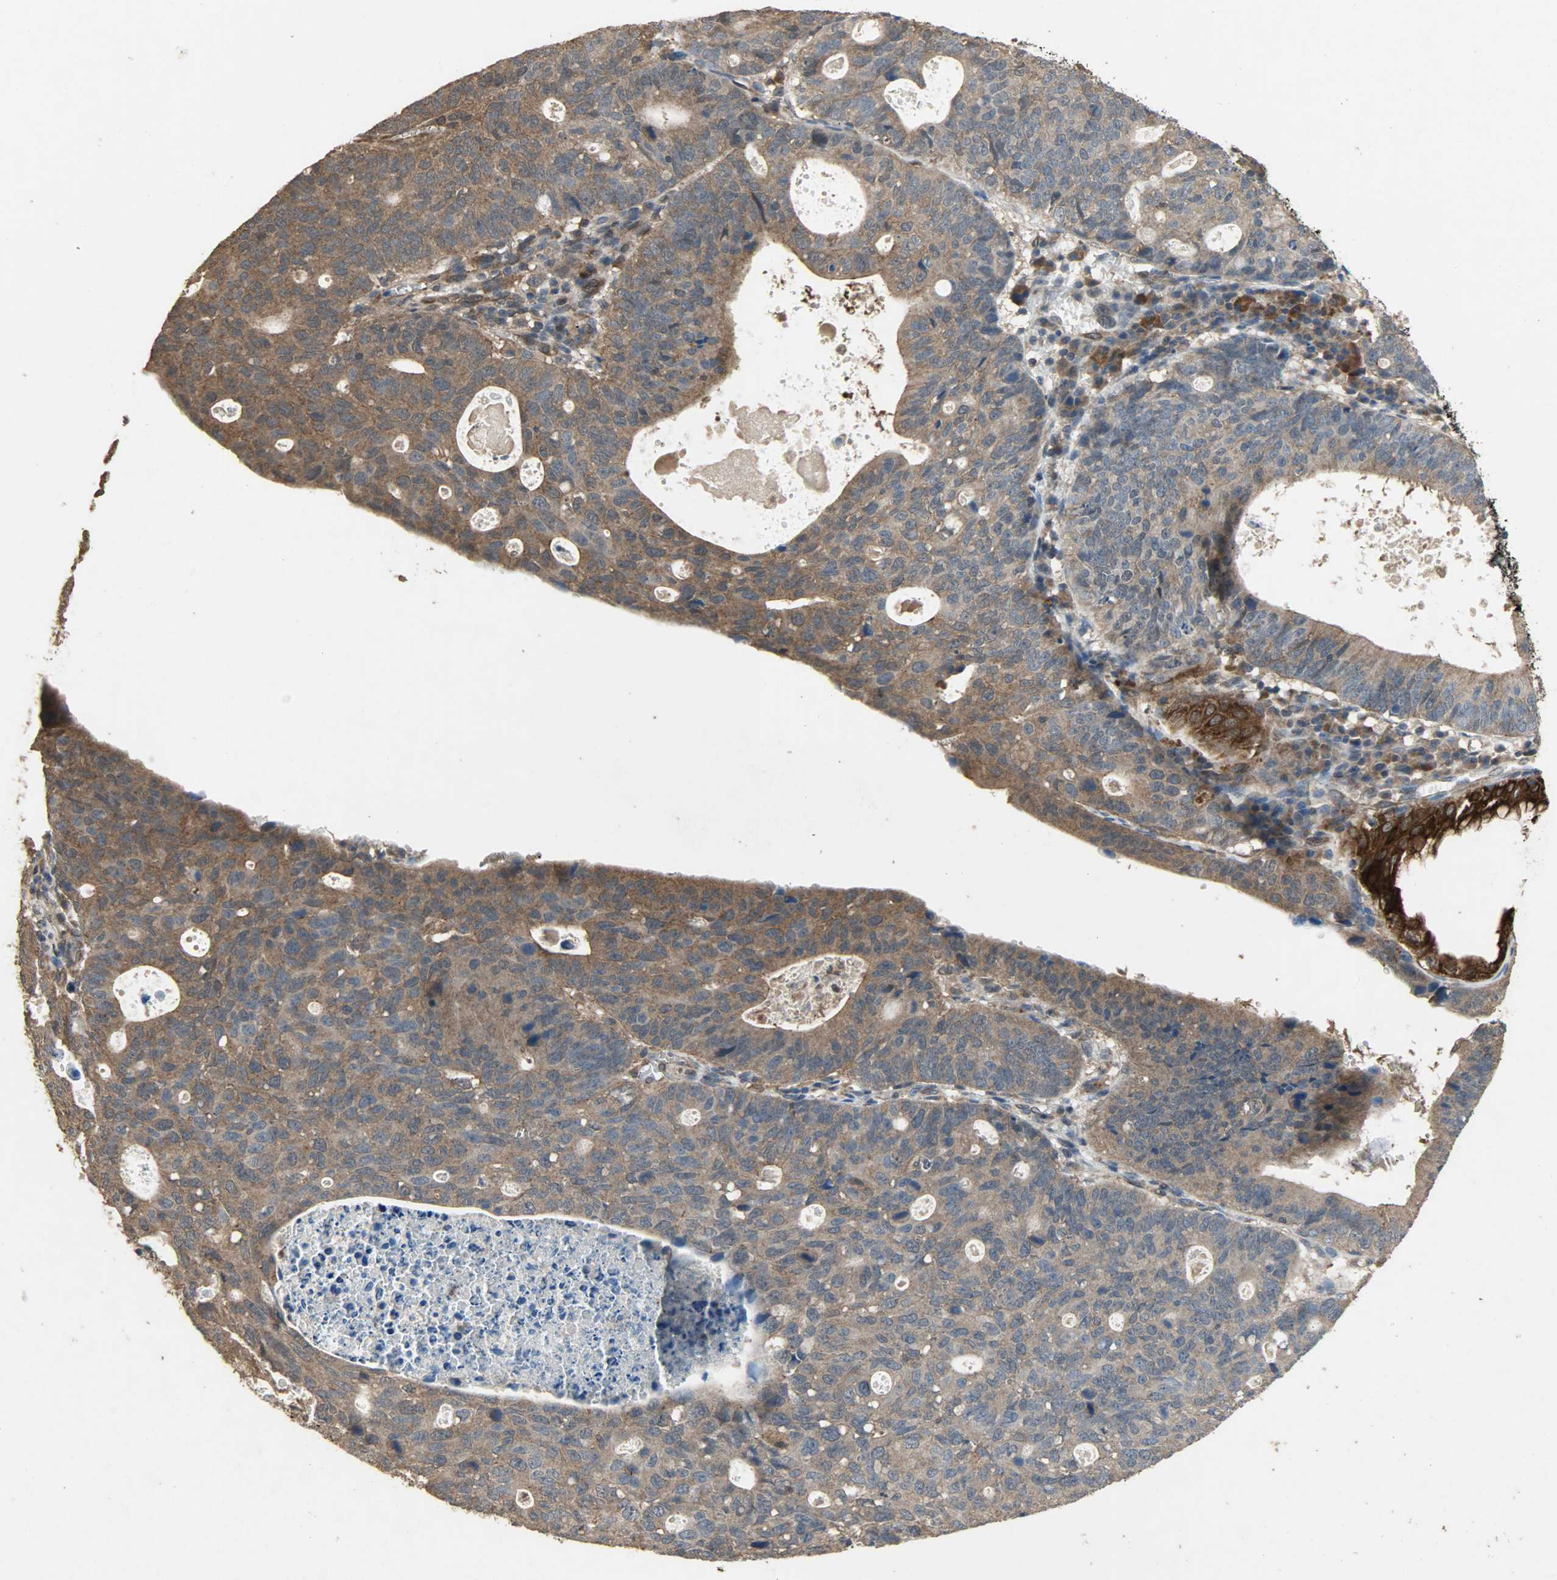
{"staining": {"intensity": "moderate", "quantity": ">75%", "location": "cytoplasmic/membranous"}, "tissue": "stomach cancer", "cell_type": "Tumor cells", "image_type": "cancer", "snomed": [{"axis": "morphology", "description": "Adenocarcinoma, NOS"}, {"axis": "topography", "description": "Stomach"}], "caption": "The histopathology image displays staining of adenocarcinoma (stomach), revealing moderate cytoplasmic/membranous protein staining (brown color) within tumor cells. Ihc stains the protein of interest in brown and the nuclei are stained blue.", "gene": "CDKN2C", "patient": {"sex": "male", "age": 59}}